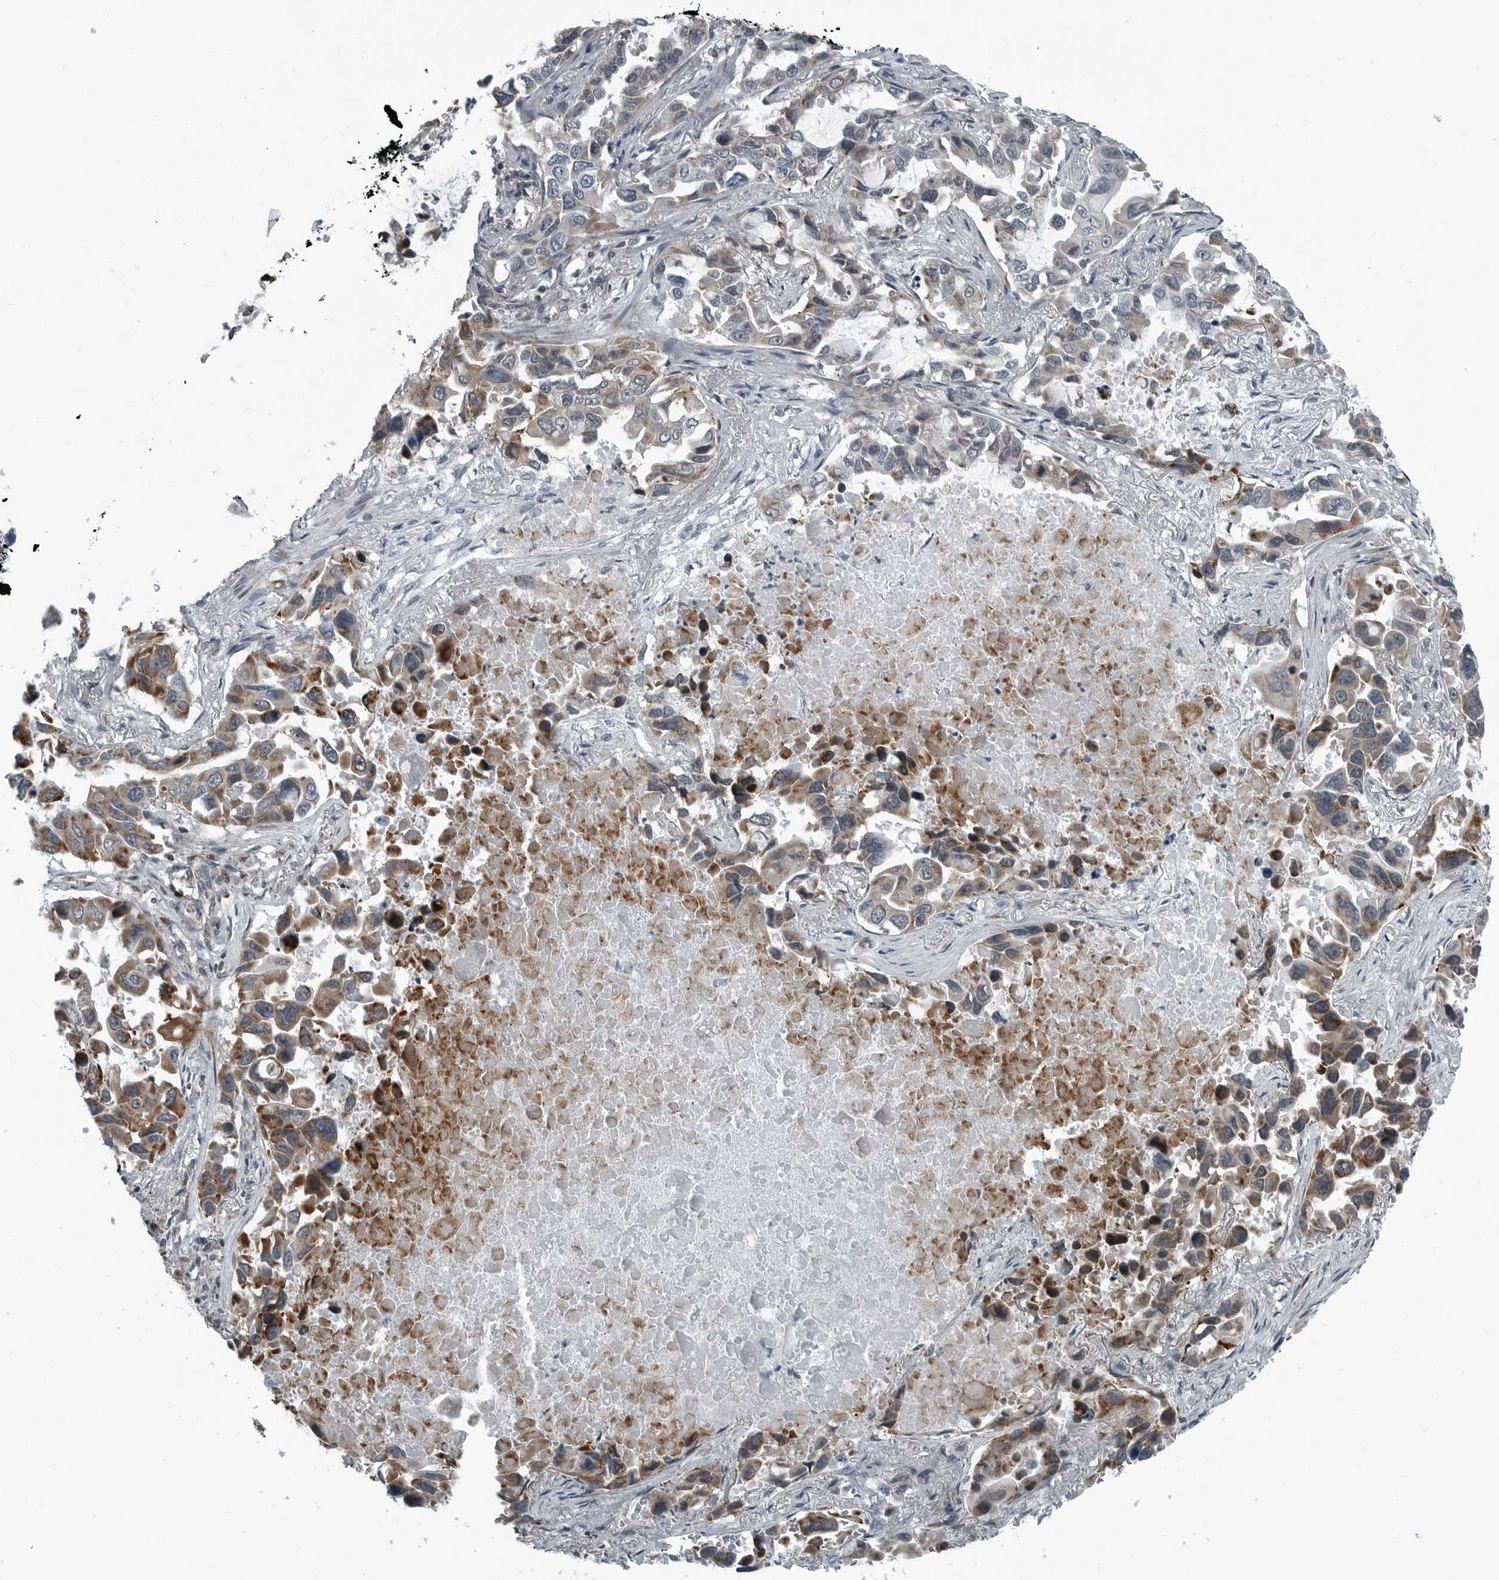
{"staining": {"intensity": "moderate", "quantity": ">75%", "location": "cytoplasmic/membranous"}, "tissue": "lung cancer", "cell_type": "Tumor cells", "image_type": "cancer", "snomed": [{"axis": "morphology", "description": "Adenocarcinoma, NOS"}, {"axis": "topography", "description": "Lung"}], "caption": "Lung cancer (adenocarcinoma) stained with a protein marker demonstrates moderate staining in tumor cells.", "gene": "GAK", "patient": {"sex": "male", "age": 64}}